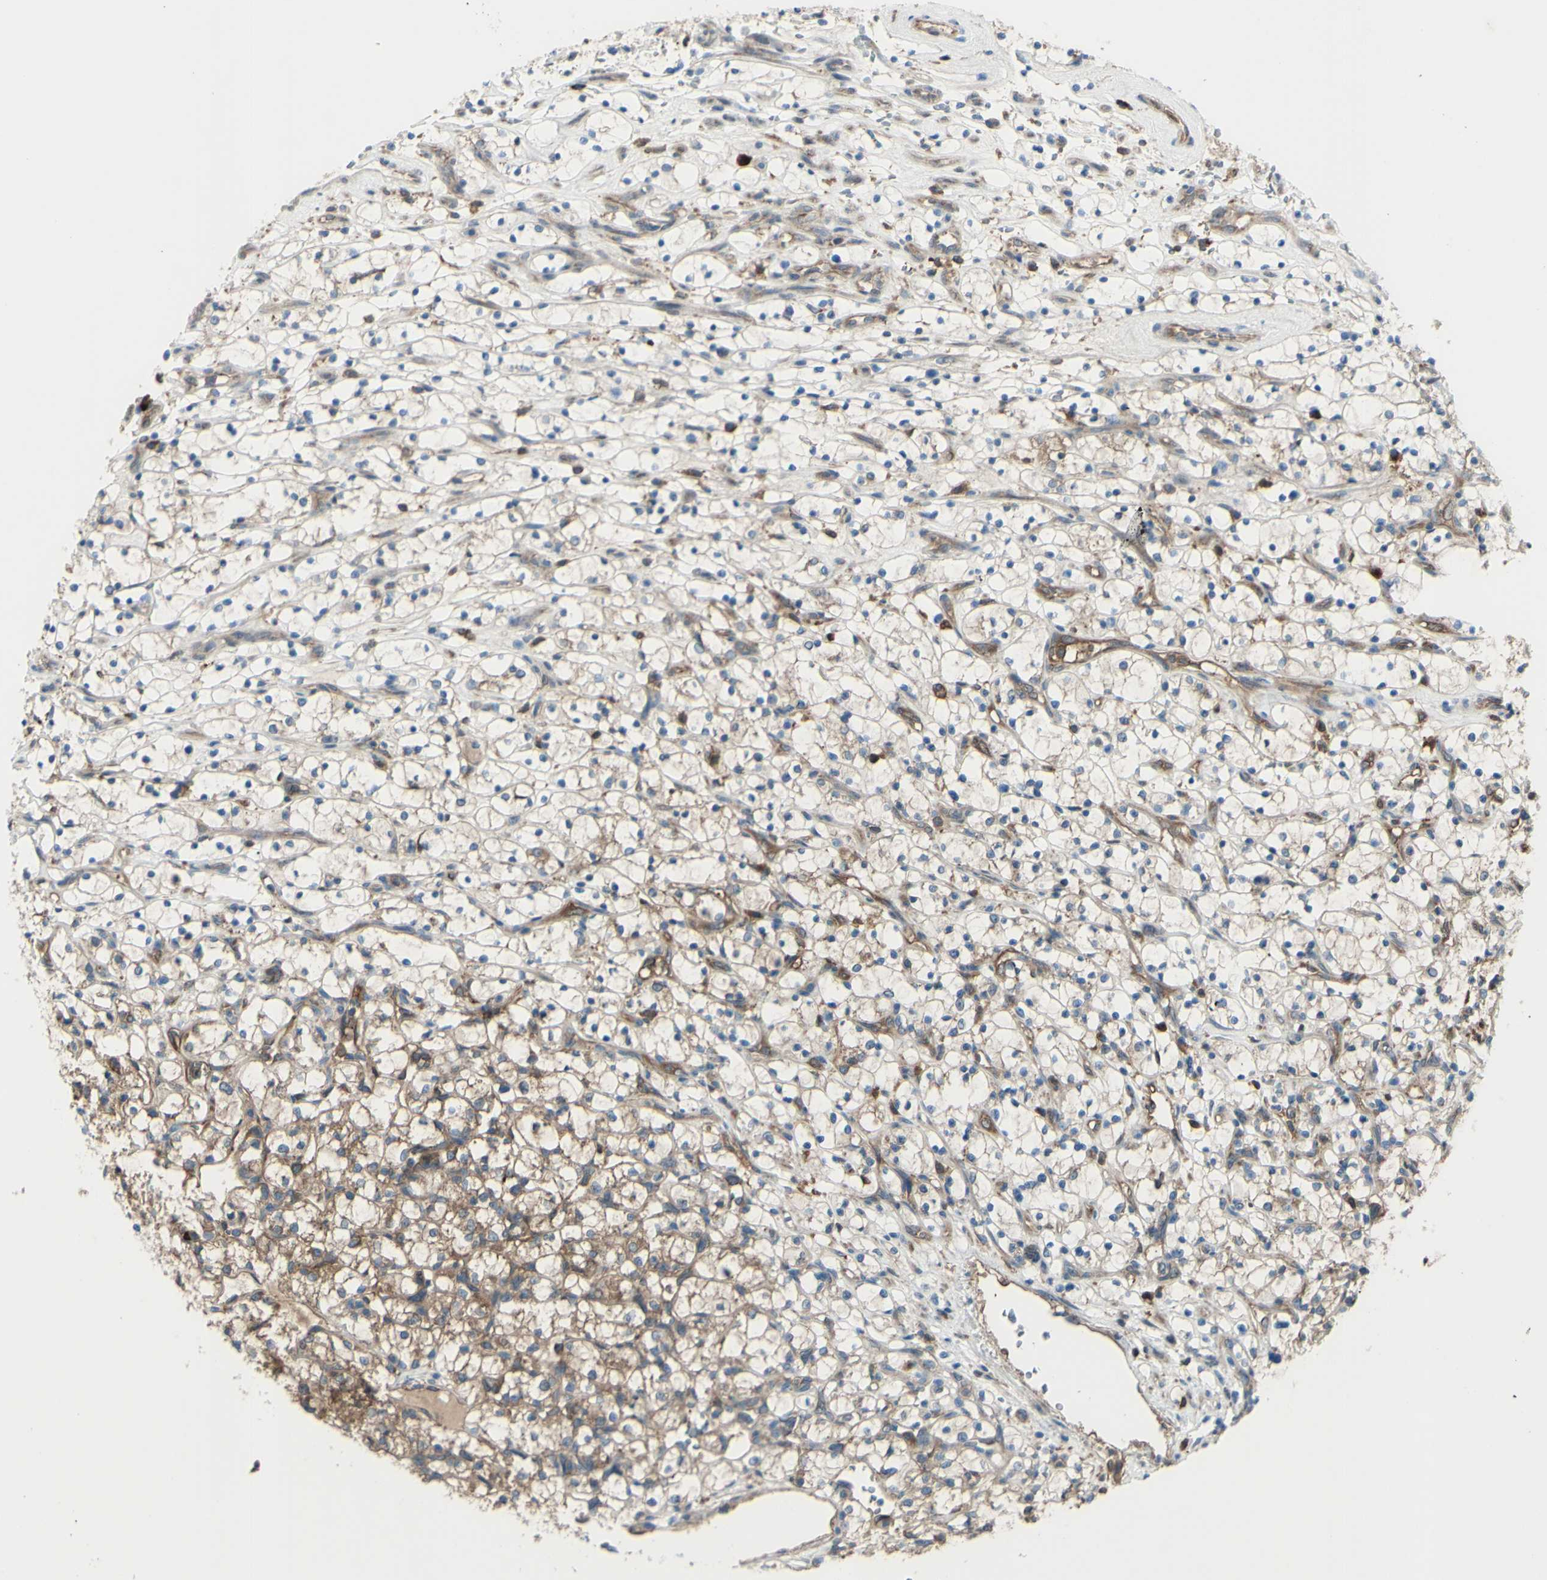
{"staining": {"intensity": "moderate", "quantity": "<25%", "location": "cytoplasmic/membranous"}, "tissue": "renal cancer", "cell_type": "Tumor cells", "image_type": "cancer", "snomed": [{"axis": "morphology", "description": "Adenocarcinoma, NOS"}, {"axis": "topography", "description": "Kidney"}], "caption": "A high-resolution photomicrograph shows immunohistochemistry staining of adenocarcinoma (renal), which shows moderate cytoplasmic/membranous expression in about <25% of tumor cells.", "gene": "IGSF9B", "patient": {"sex": "female", "age": 69}}